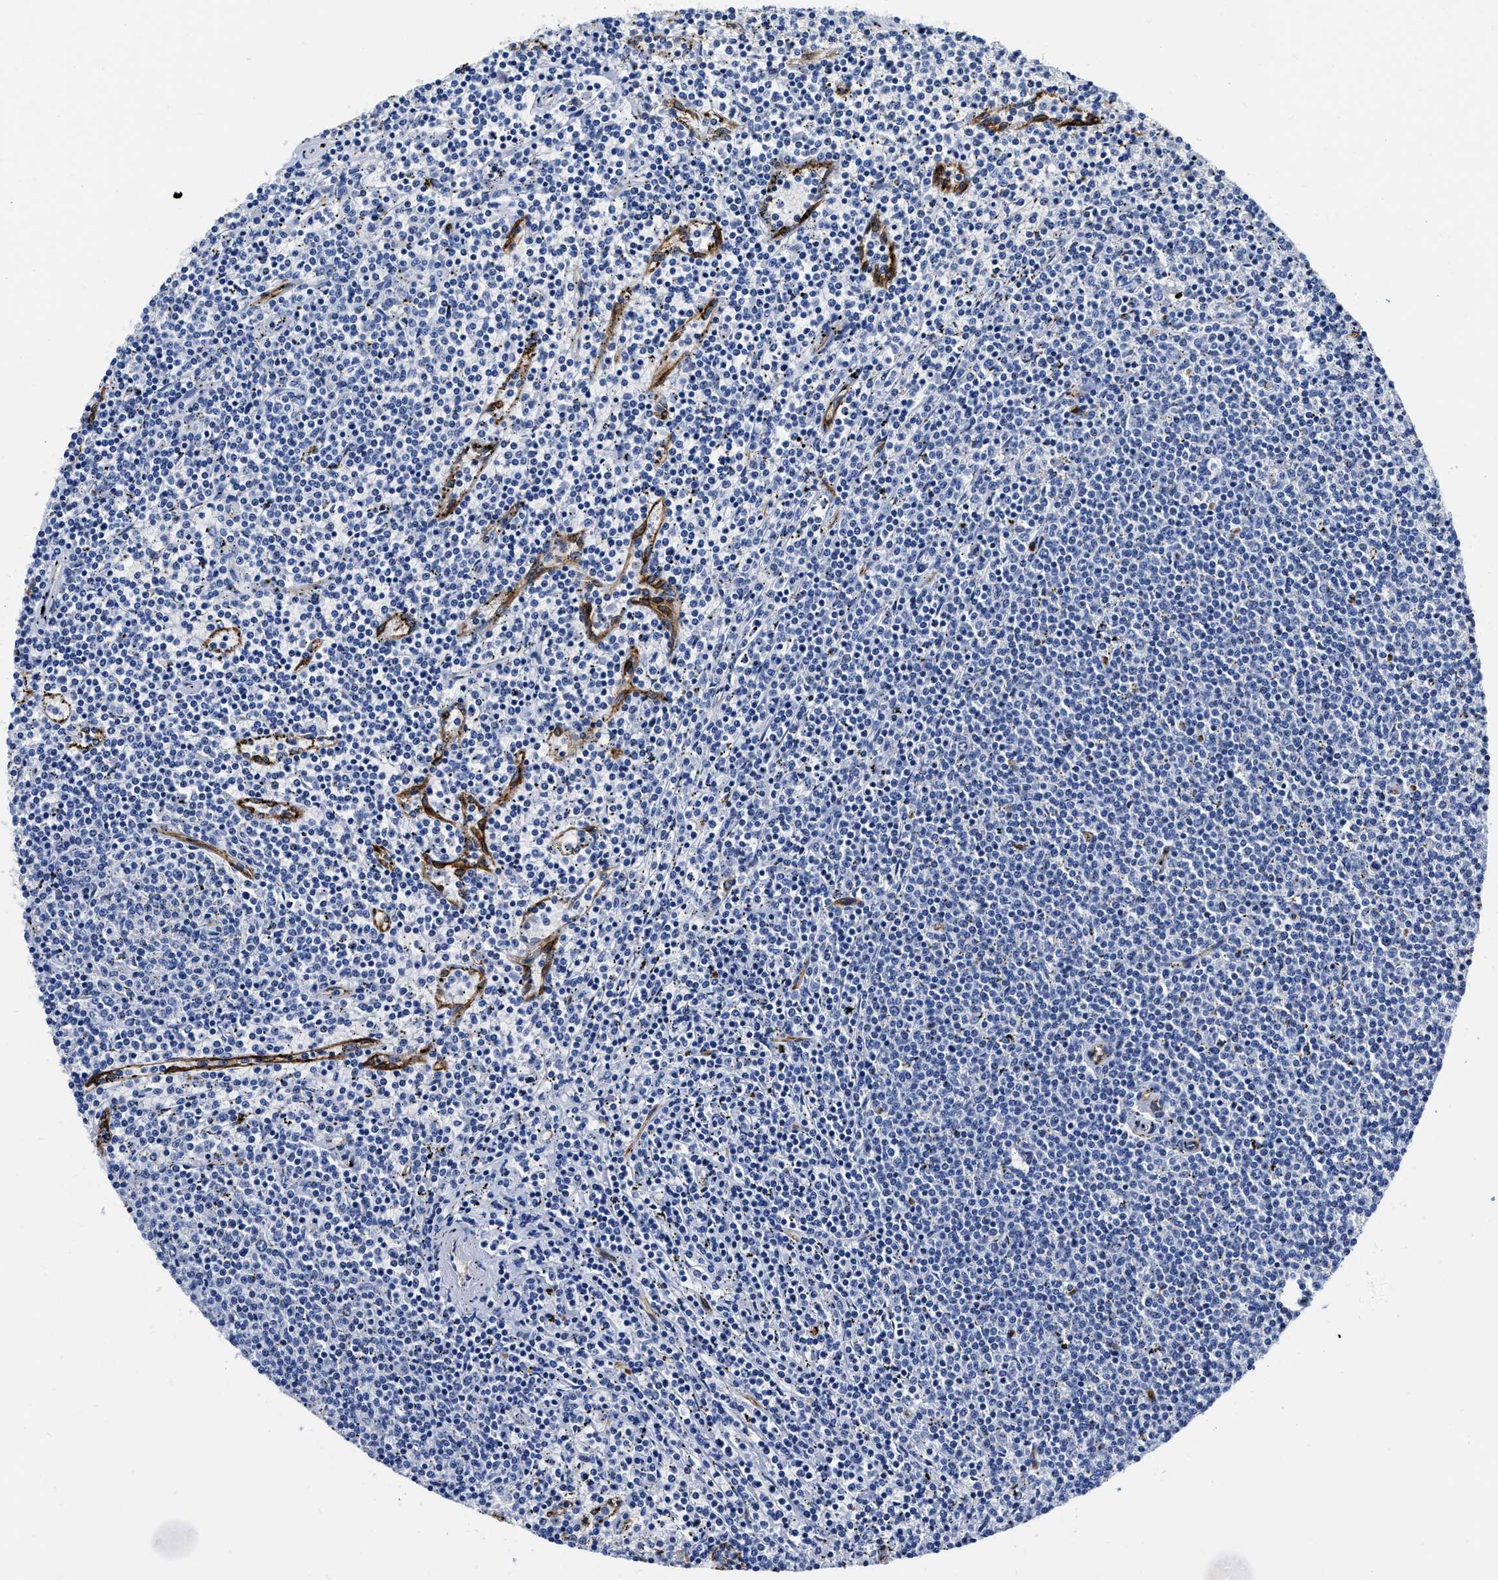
{"staining": {"intensity": "negative", "quantity": "none", "location": "none"}, "tissue": "lymphoma", "cell_type": "Tumor cells", "image_type": "cancer", "snomed": [{"axis": "morphology", "description": "Malignant lymphoma, non-Hodgkin's type, Low grade"}, {"axis": "topography", "description": "Spleen"}], "caption": "This micrograph is of lymphoma stained with IHC to label a protein in brown with the nuclei are counter-stained blue. There is no staining in tumor cells.", "gene": "TVP23B", "patient": {"sex": "female", "age": 50}}